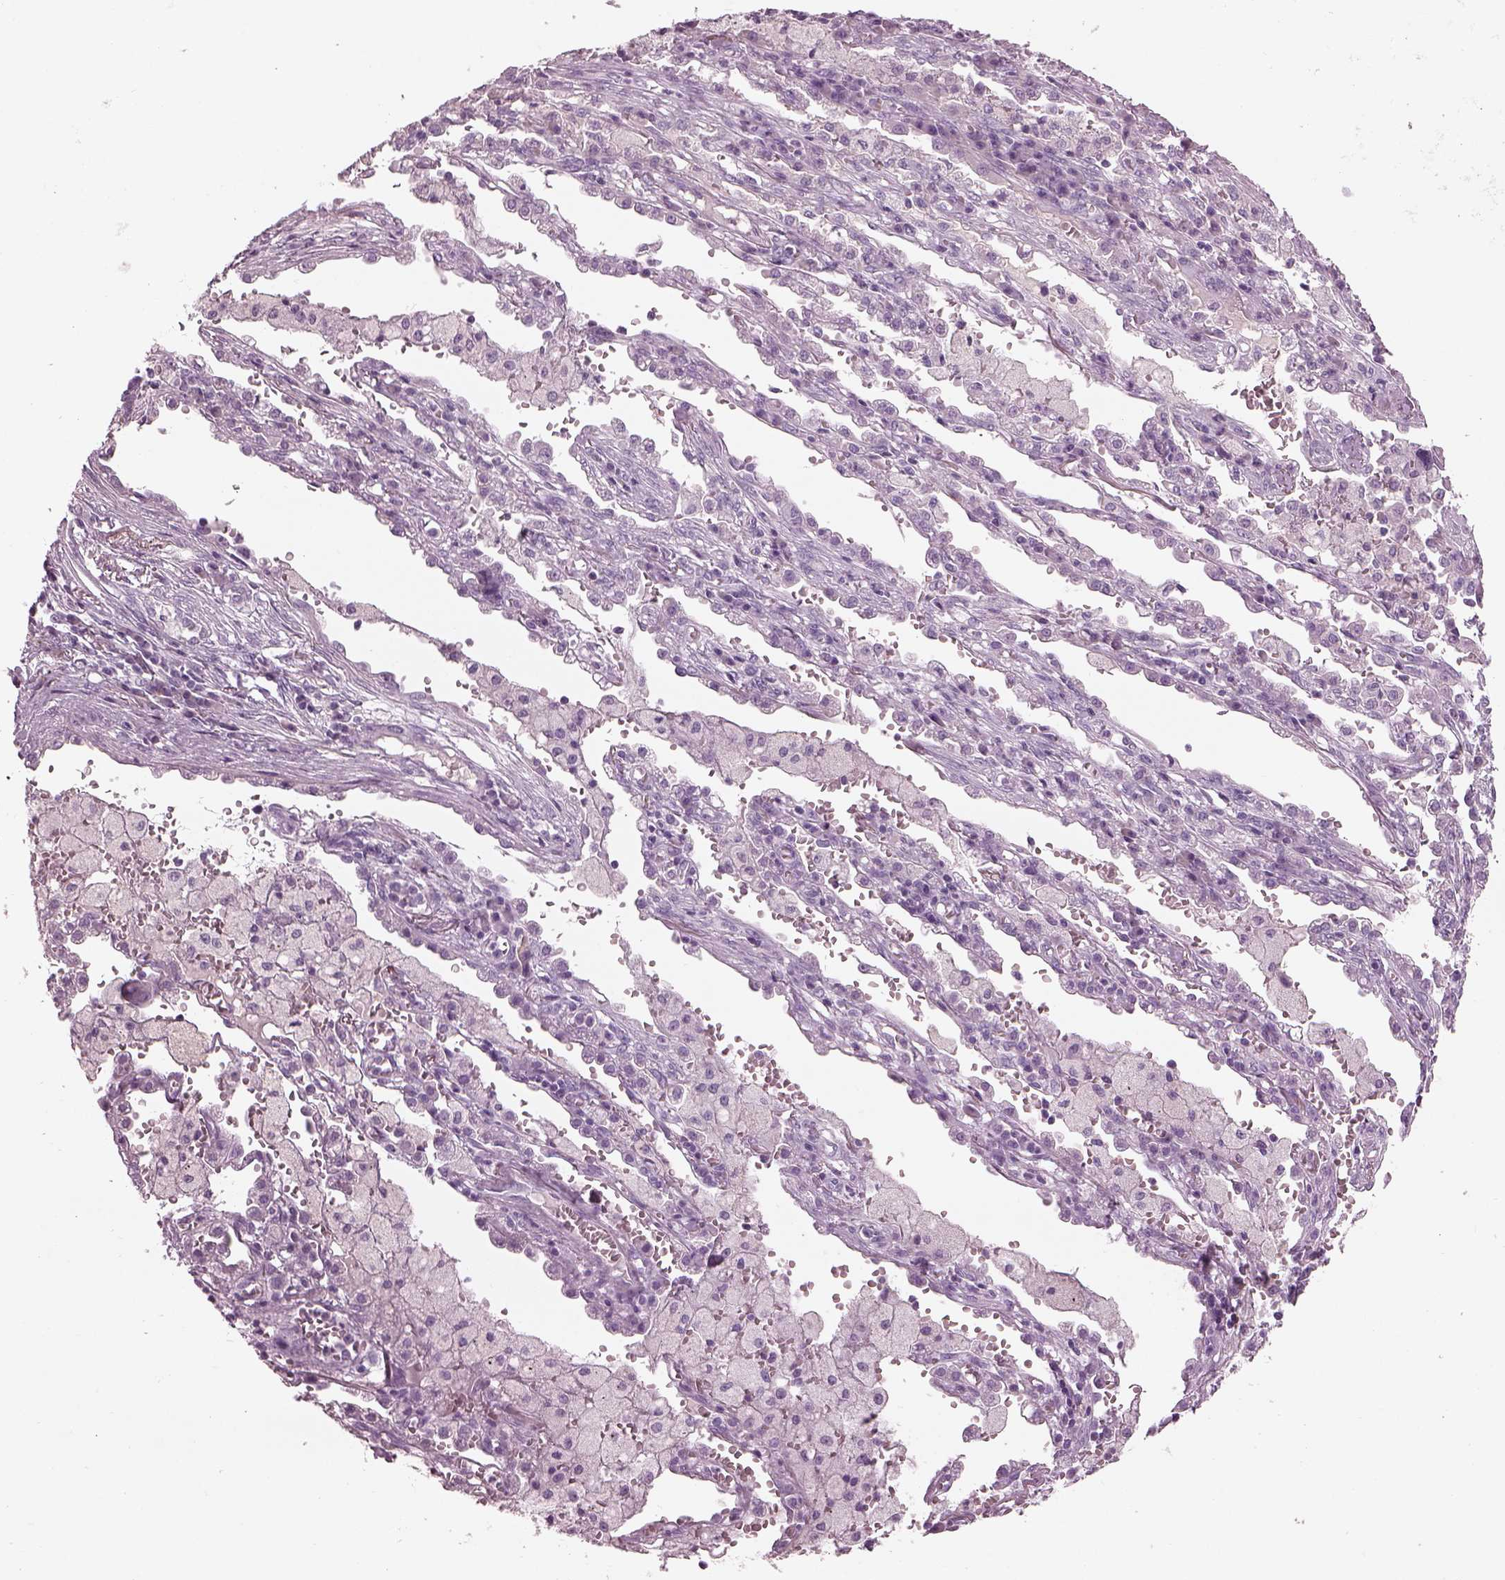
{"staining": {"intensity": "negative", "quantity": "none", "location": "none"}, "tissue": "lung cancer", "cell_type": "Tumor cells", "image_type": "cancer", "snomed": [{"axis": "morphology", "description": "Adenocarcinoma, NOS"}, {"axis": "topography", "description": "Lung"}], "caption": "Photomicrograph shows no significant protein expression in tumor cells of adenocarcinoma (lung).", "gene": "PACRG", "patient": {"sex": "male", "age": 57}}